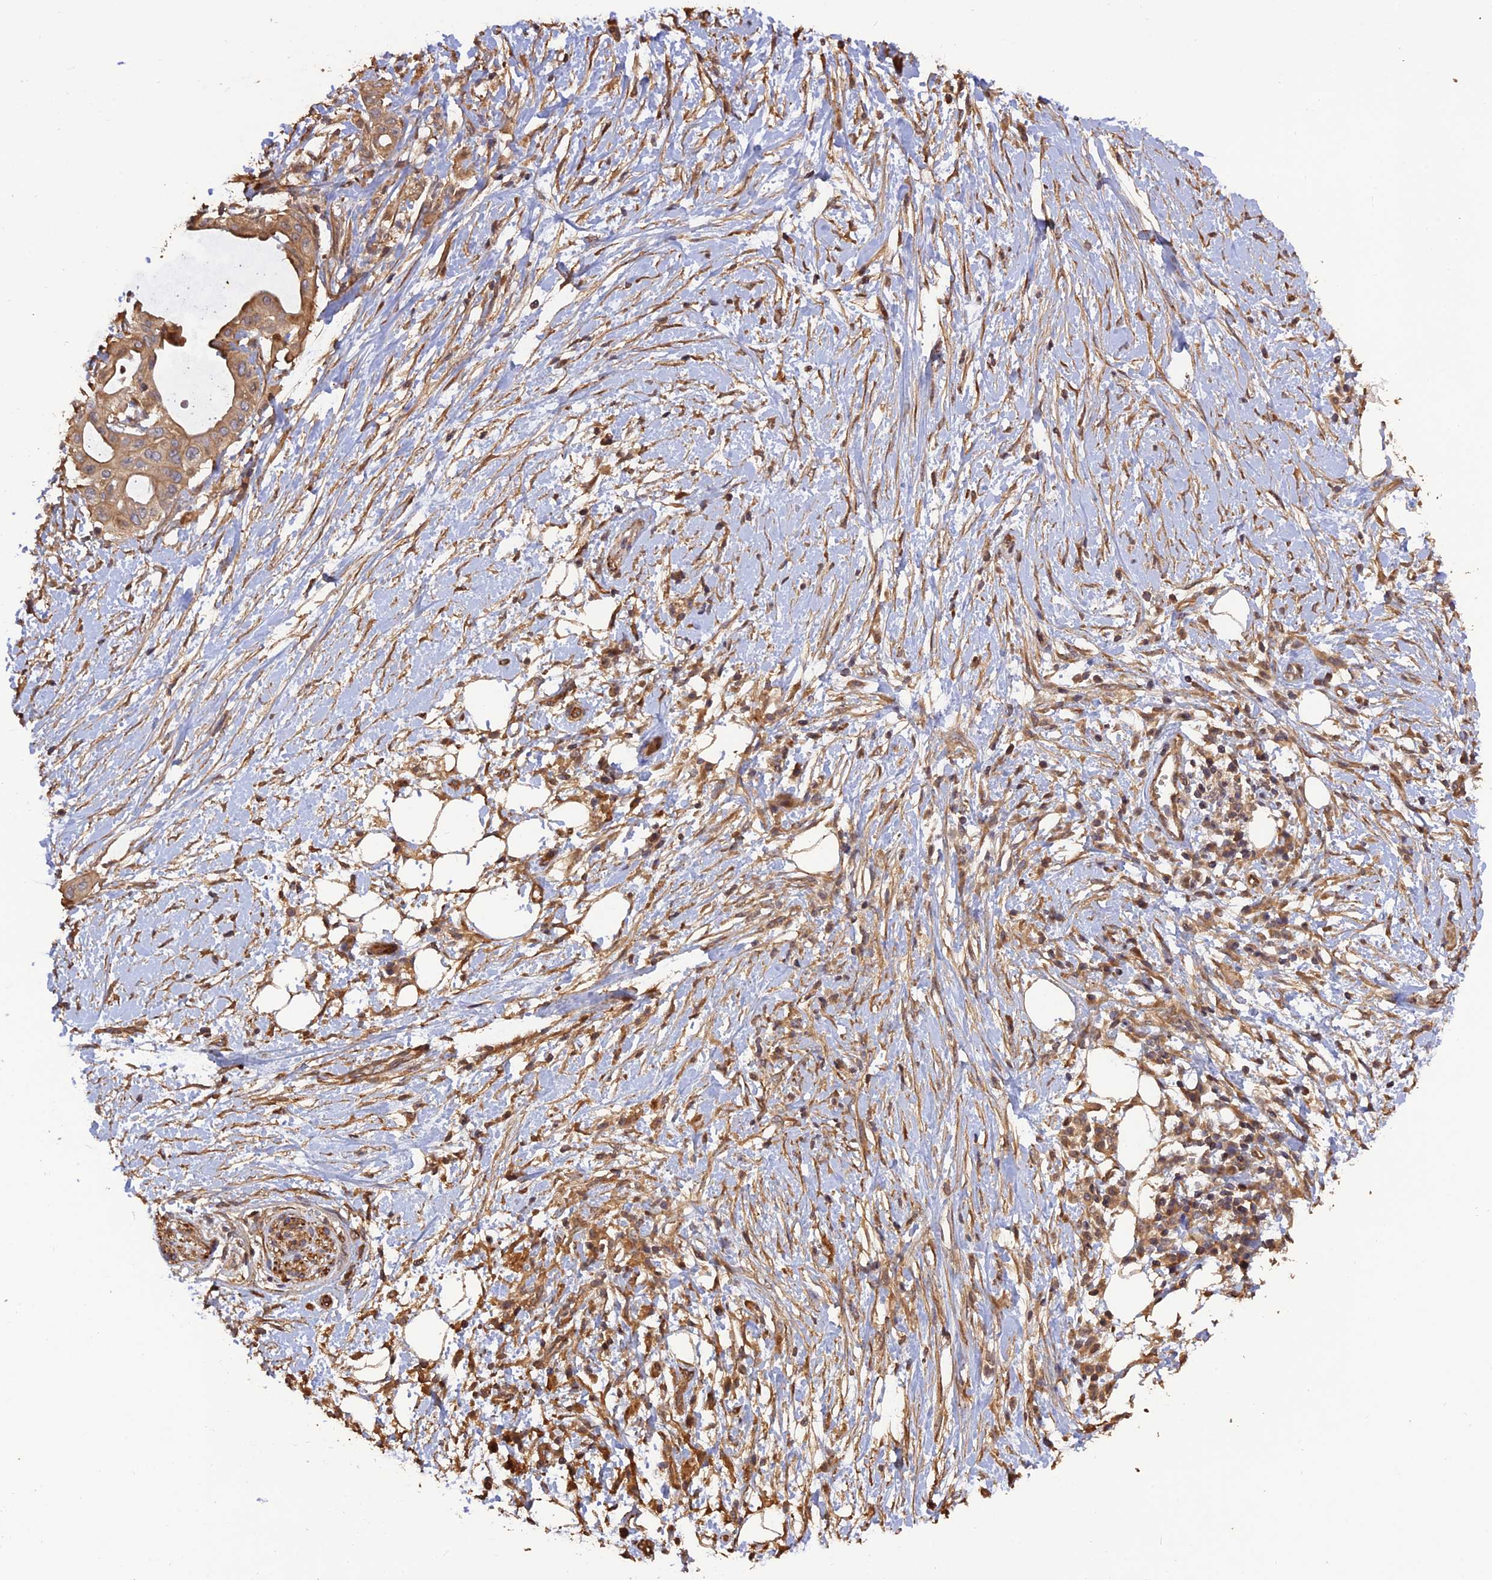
{"staining": {"intensity": "moderate", "quantity": ">75%", "location": "cytoplasmic/membranous"}, "tissue": "pancreatic cancer", "cell_type": "Tumor cells", "image_type": "cancer", "snomed": [{"axis": "morphology", "description": "Adenocarcinoma, NOS"}, {"axis": "topography", "description": "Pancreas"}], "caption": "Brown immunohistochemical staining in pancreatic cancer reveals moderate cytoplasmic/membranous positivity in approximately >75% of tumor cells.", "gene": "CREBL2", "patient": {"sex": "male", "age": 68}}